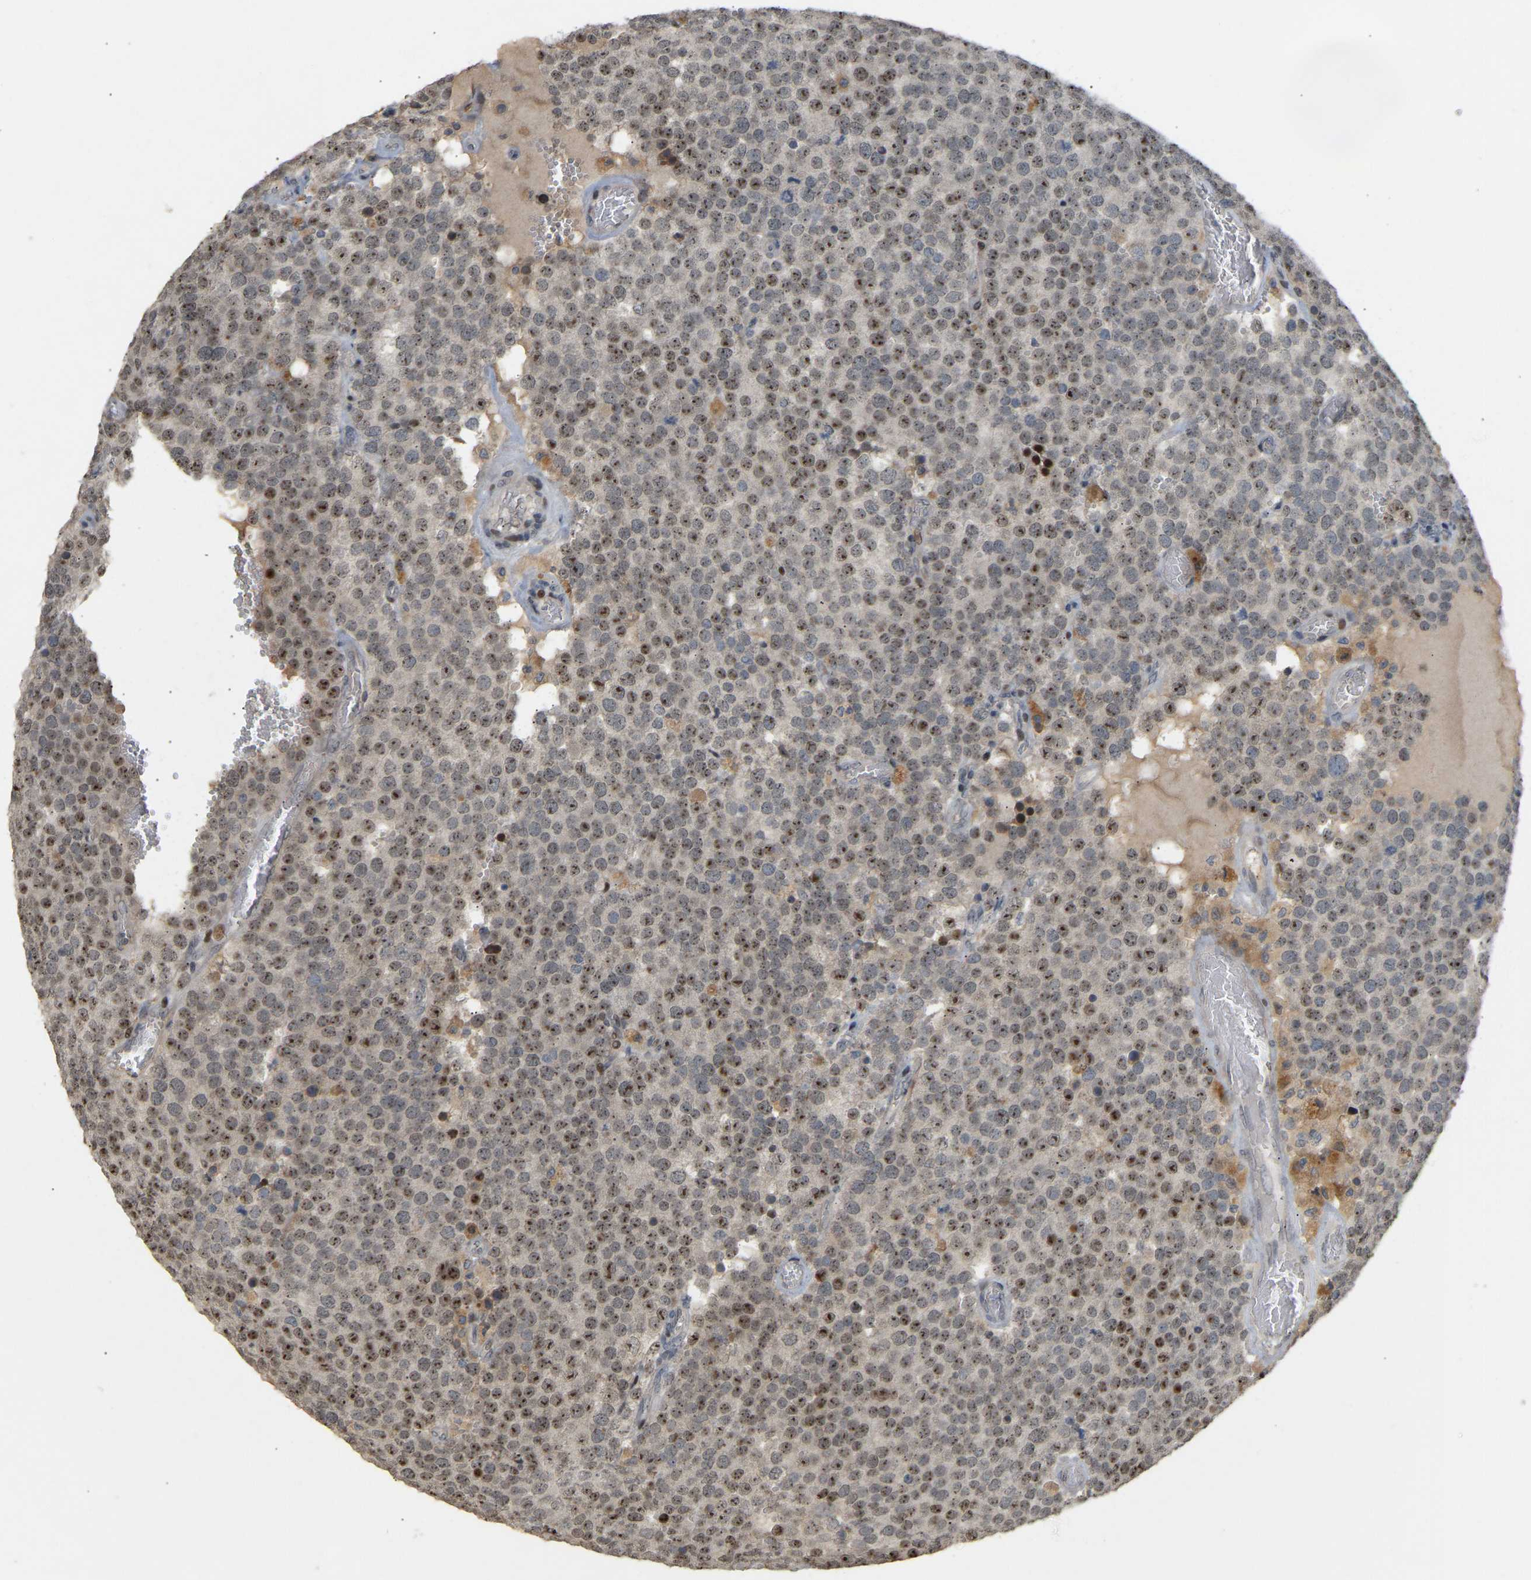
{"staining": {"intensity": "moderate", "quantity": "25%-75%", "location": "nuclear"}, "tissue": "testis cancer", "cell_type": "Tumor cells", "image_type": "cancer", "snomed": [{"axis": "morphology", "description": "Normal tissue, NOS"}, {"axis": "morphology", "description": "Seminoma, NOS"}, {"axis": "topography", "description": "Testis"}], "caption": "A brown stain shows moderate nuclear staining of a protein in human seminoma (testis) tumor cells. (DAB (3,3'-diaminobenzidine) IHC, brown staining for protein, blue staining for nuclei).", "gene": "PTPN4", "patient": {"sex": "male", "age": 71}}